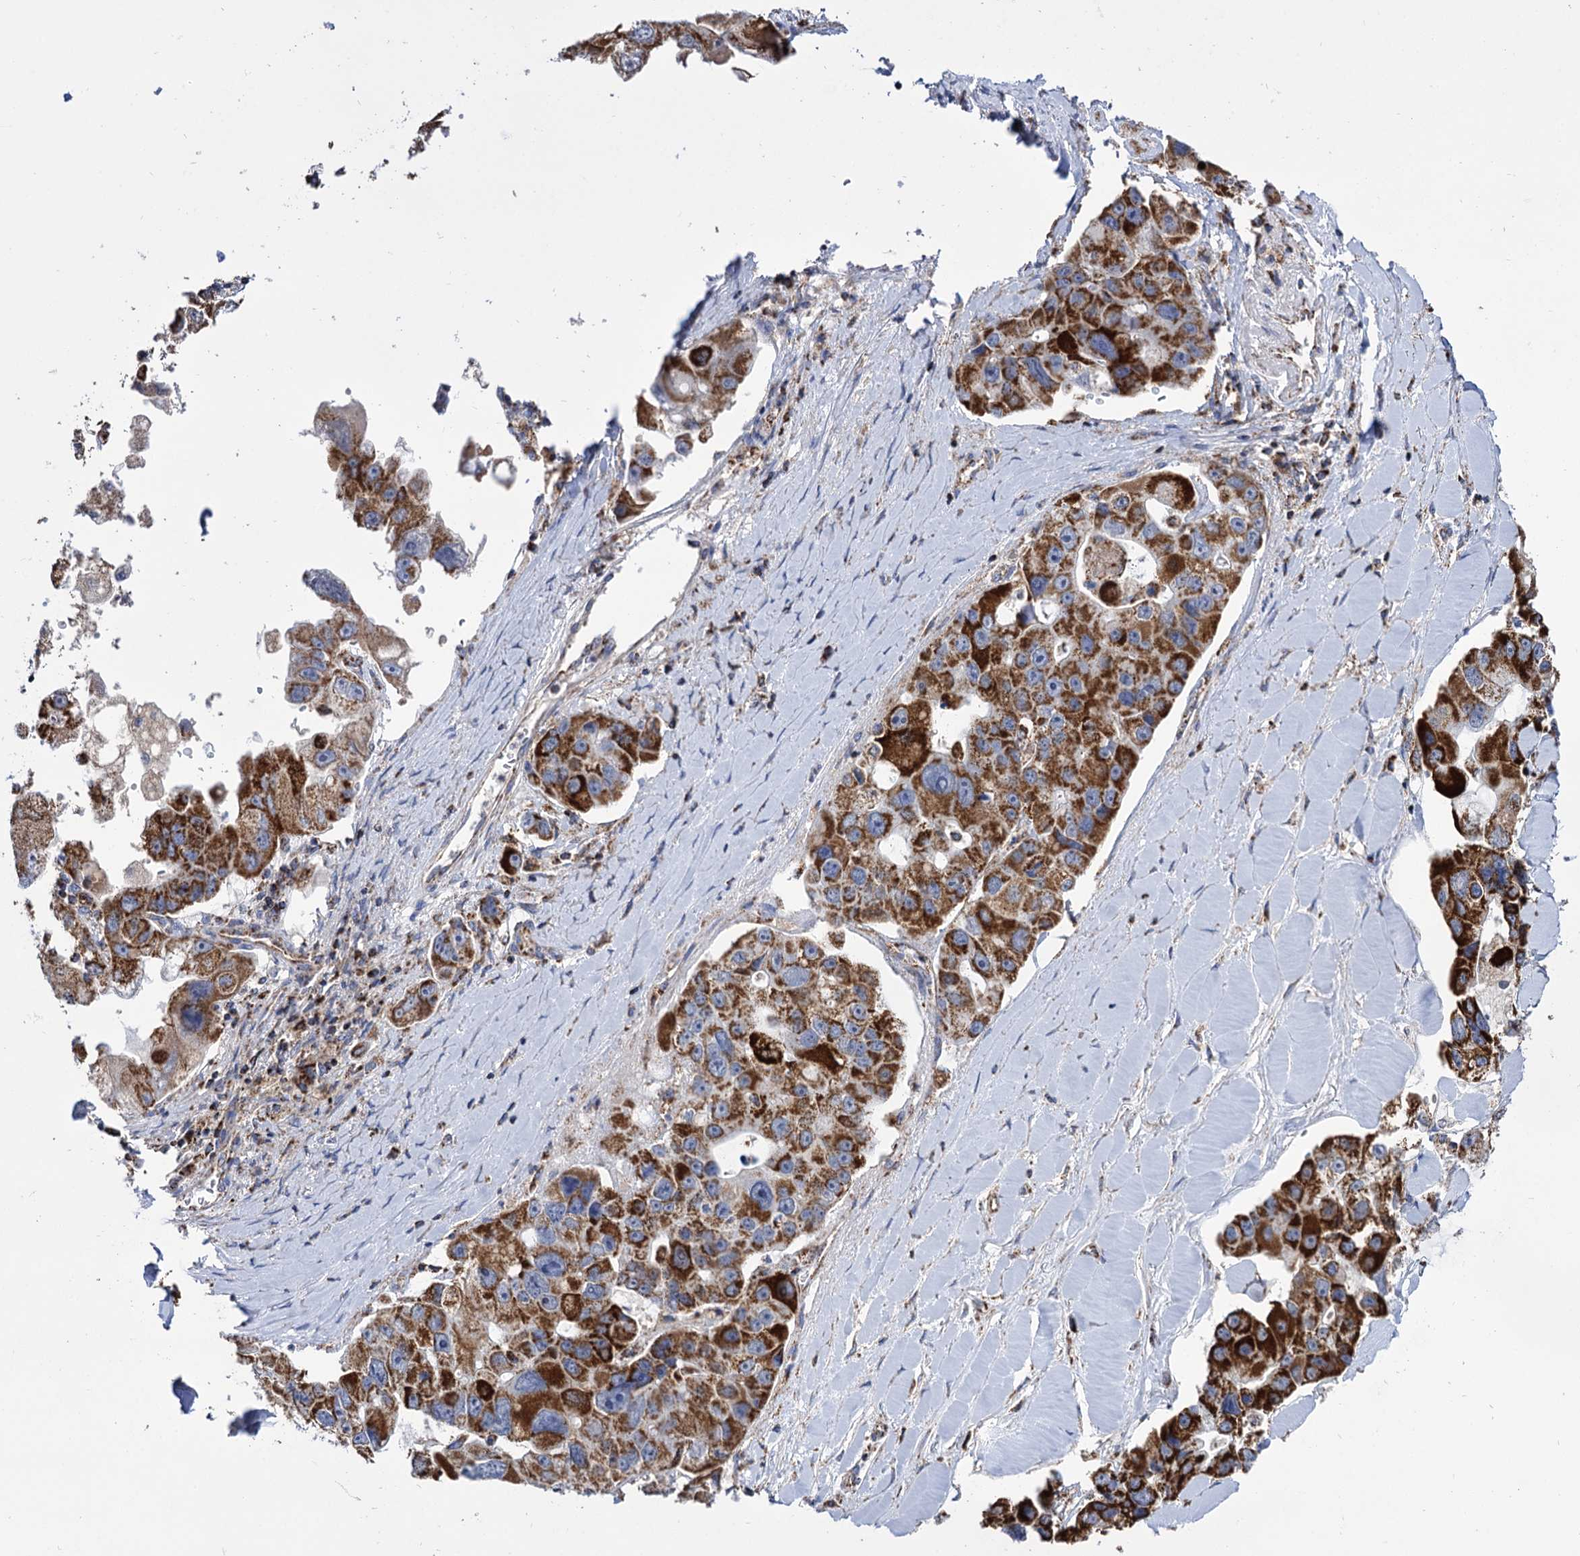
{"staining": {"intensity": "strong", "quantity": ">75%", "location": "cytoplasmic/membranous"}, "tissue": "lung cancer", "cell_type": "Tumor cells", "image_type": "cancer", "snomed": [{"axis": "morphology", "description": "Adenocarcinoma, NOS"}, {"axis": "topography", "description": "Lung"}], "caption": "Adenocarcinoma (lung) stained for a protein (brown) shows strong cytoplasmic/membranous positive staining in approximately >75% of tumor cells.", "gene": "ABHD10", "patient": {"sex": "female", "age": 54}}